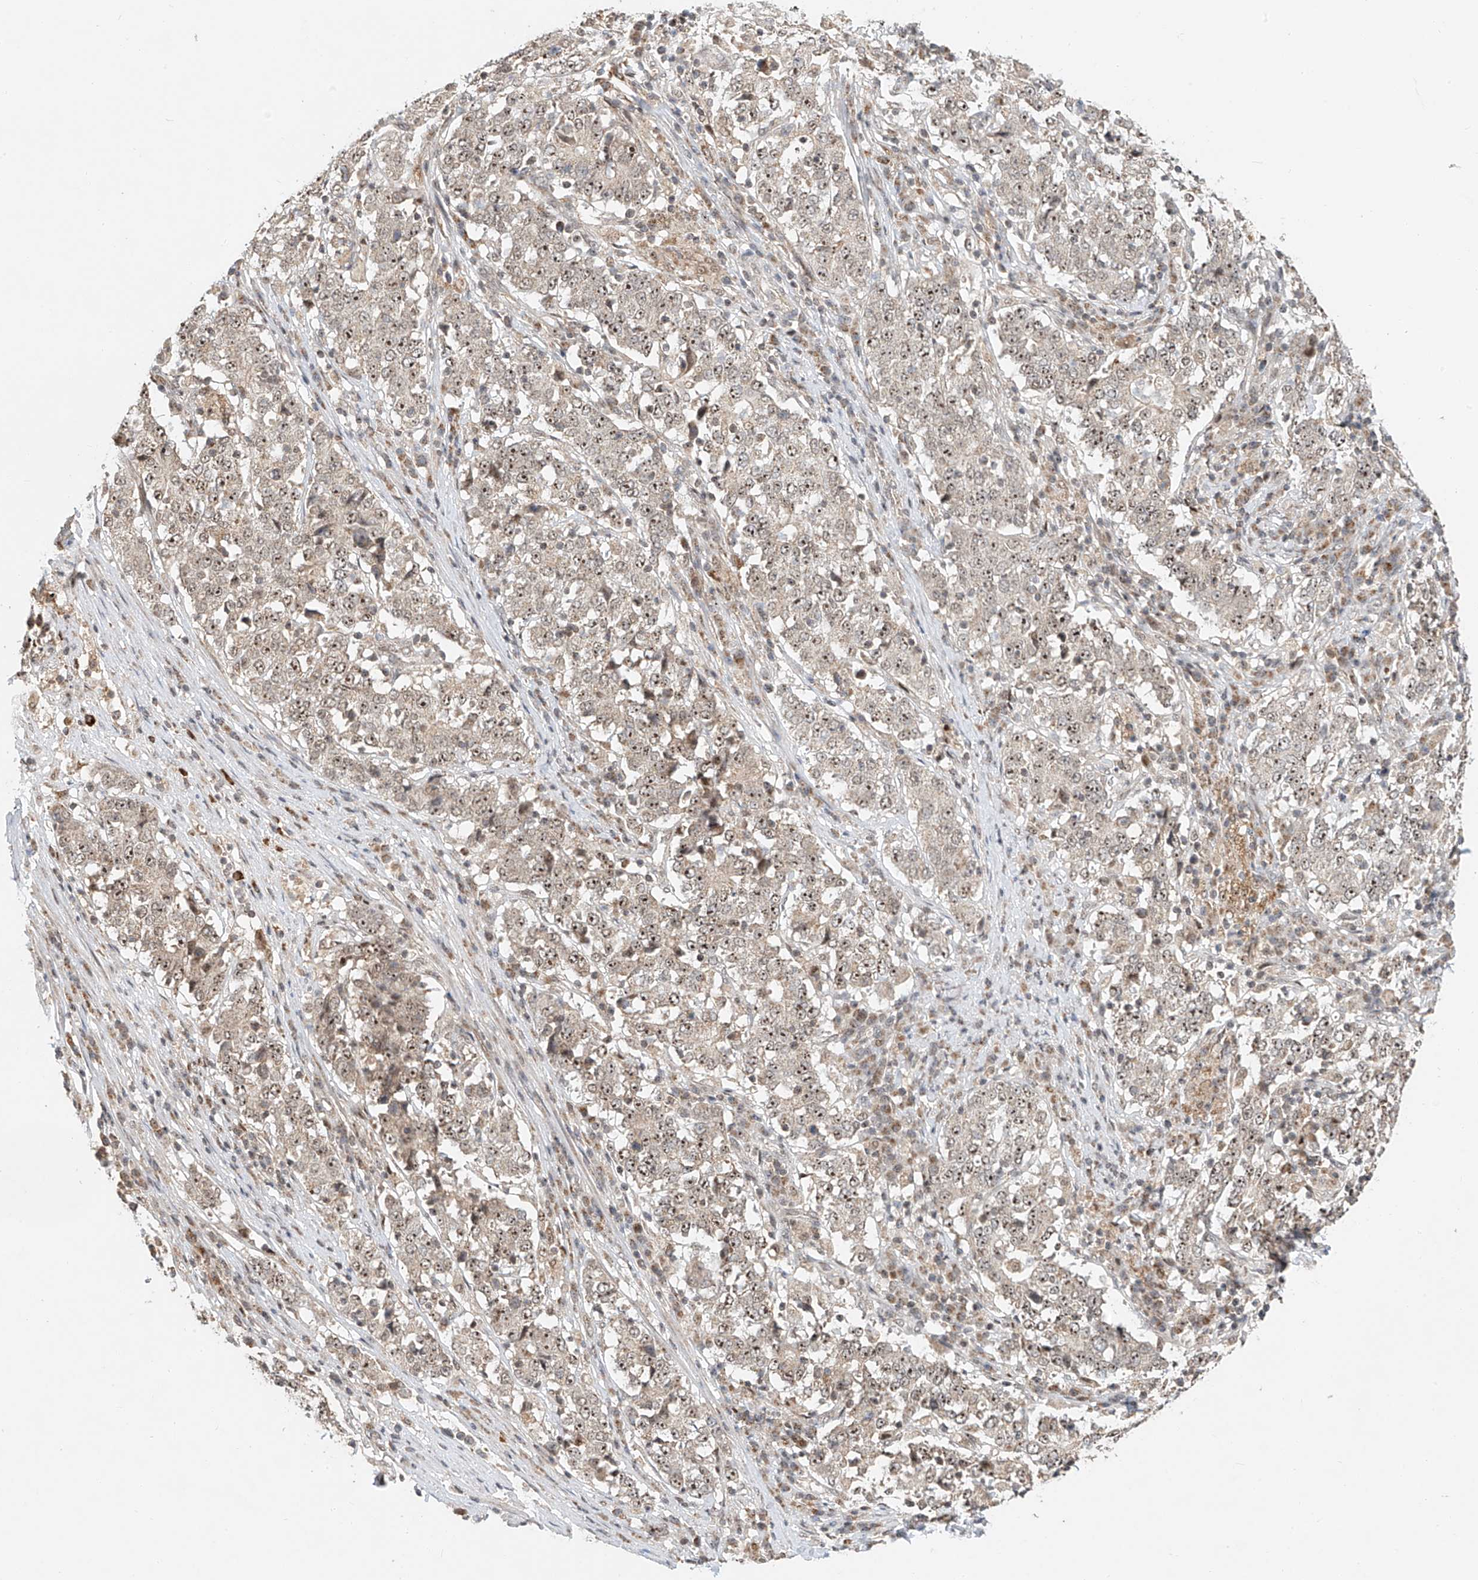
{"staining": {"intensity": "weak", "quantity": ">75%", "location": "nuclear"}, "tissue": "stomach cancer", "cell_type": "Tumor cells", "image_type": "cancer", "snomed": [{"axis": "morphology", "description": "Adenocarcinoma, NOS"}, {"axis": "topography", "description": "Stomach"}], "caption": "Approximately >75% of tumor cells in stomach cancer demonstrate weak nuclear protein positivity as visualized by brown immunohistochemical staining.", "gene": "SYTL3", "patient": {"sex": "male", "age": 59}}